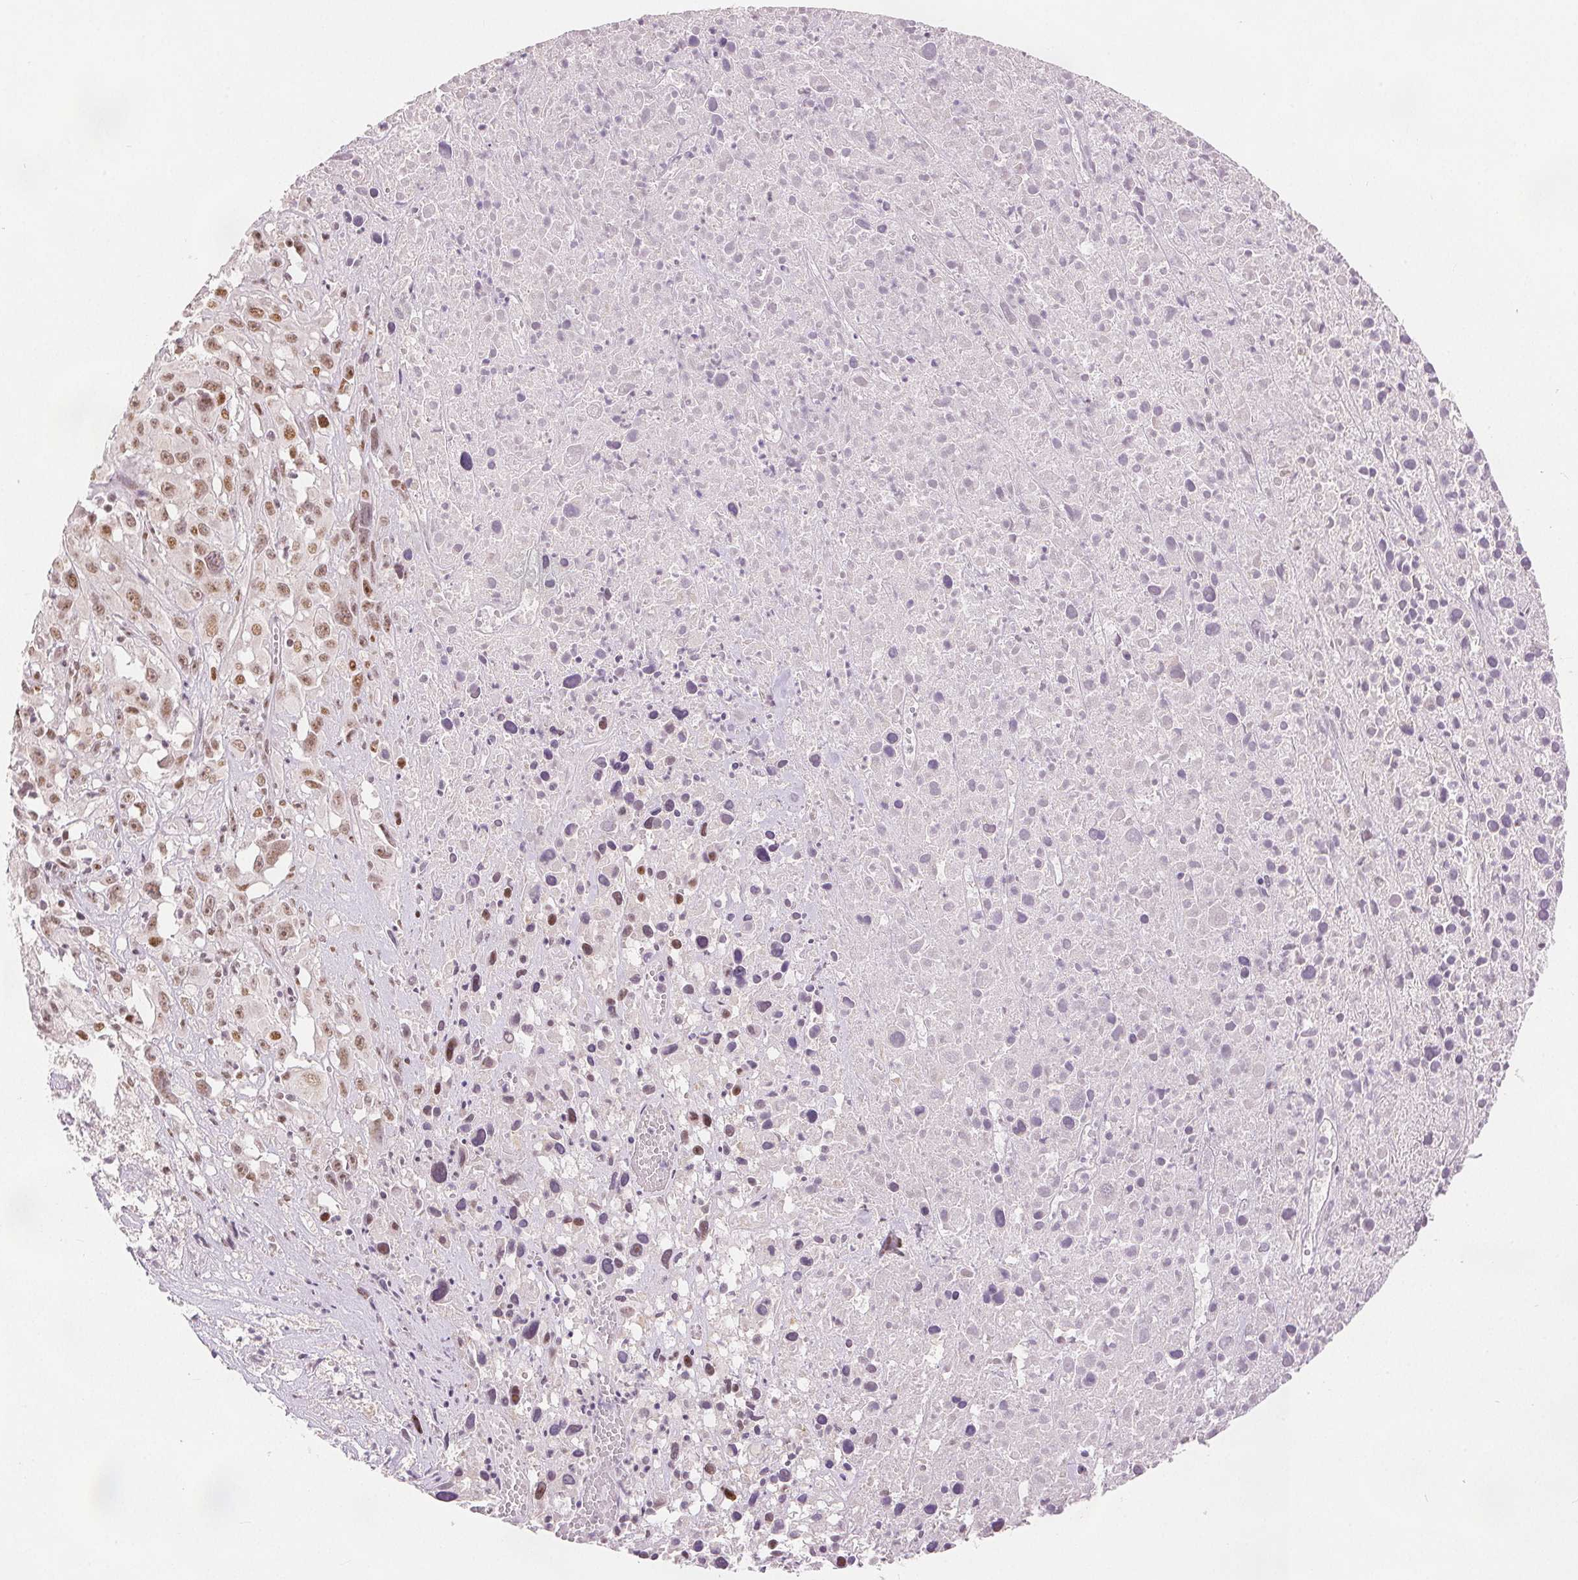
{"staining": {"intensity": "moderate", "quantity": ">75%", "location": "nuclear"}, "tissue": "melanoma", "cell_type": "Tumor cells", "image_type": "cancer", "snomed": [{"axis": "morphology", "description": "Malignant melanoma, Metastatic site"}, {"axis": "topography", "description": "Soft tissue"}], "caption": "This photomicrograph reveals IHC staining of malignant melanoma (metastatic site), with medium moderate nuclear expression in about >75% of tumor cells.", "gene": "ZNF703", "patient": {"sex": "male", "age": 50}}